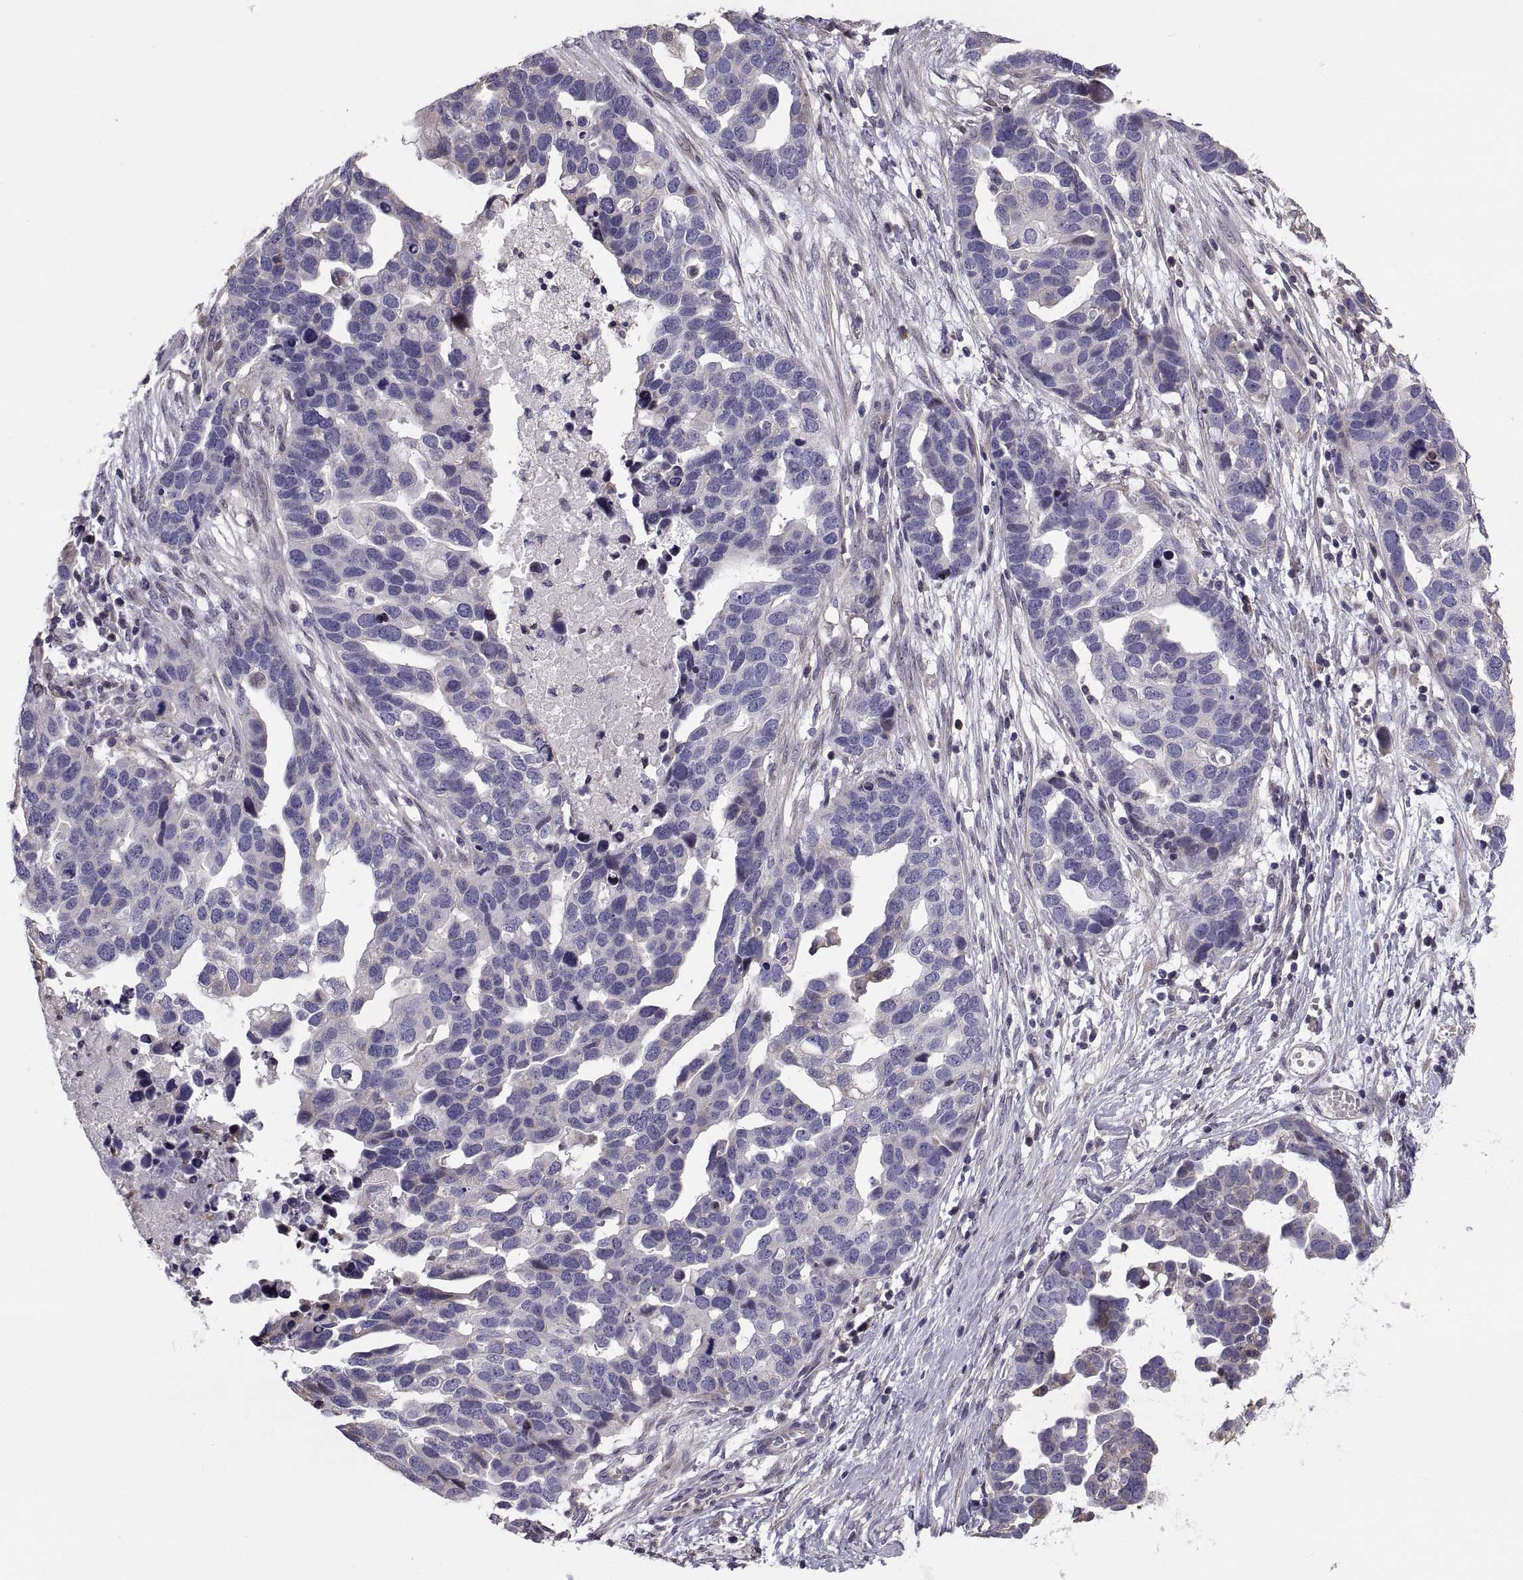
{"staining": {"intensity": "negative", "quantity": "none", "location": "none"}, "tissue": "ovarian cancer", "cell_type": "Tumor cells", "image_type": "cancer", "snomed": [{"axis": "morphology", "description": "Cystadenocarcinoma, serous, NOS"}, {"axis": "topography", "description": "Ovary"}], "caption": "A micrograph of ovarian serous cystadenocarcinoma stained for a protein displays no brown staining in tumor cells. (DAB (3,3'-diaminobenzidine) immunohistochemistry visualized using brightfield microscopy, high magnification).", "gene": "ANO1", "patient": {"sex": "female", "age": 54}}